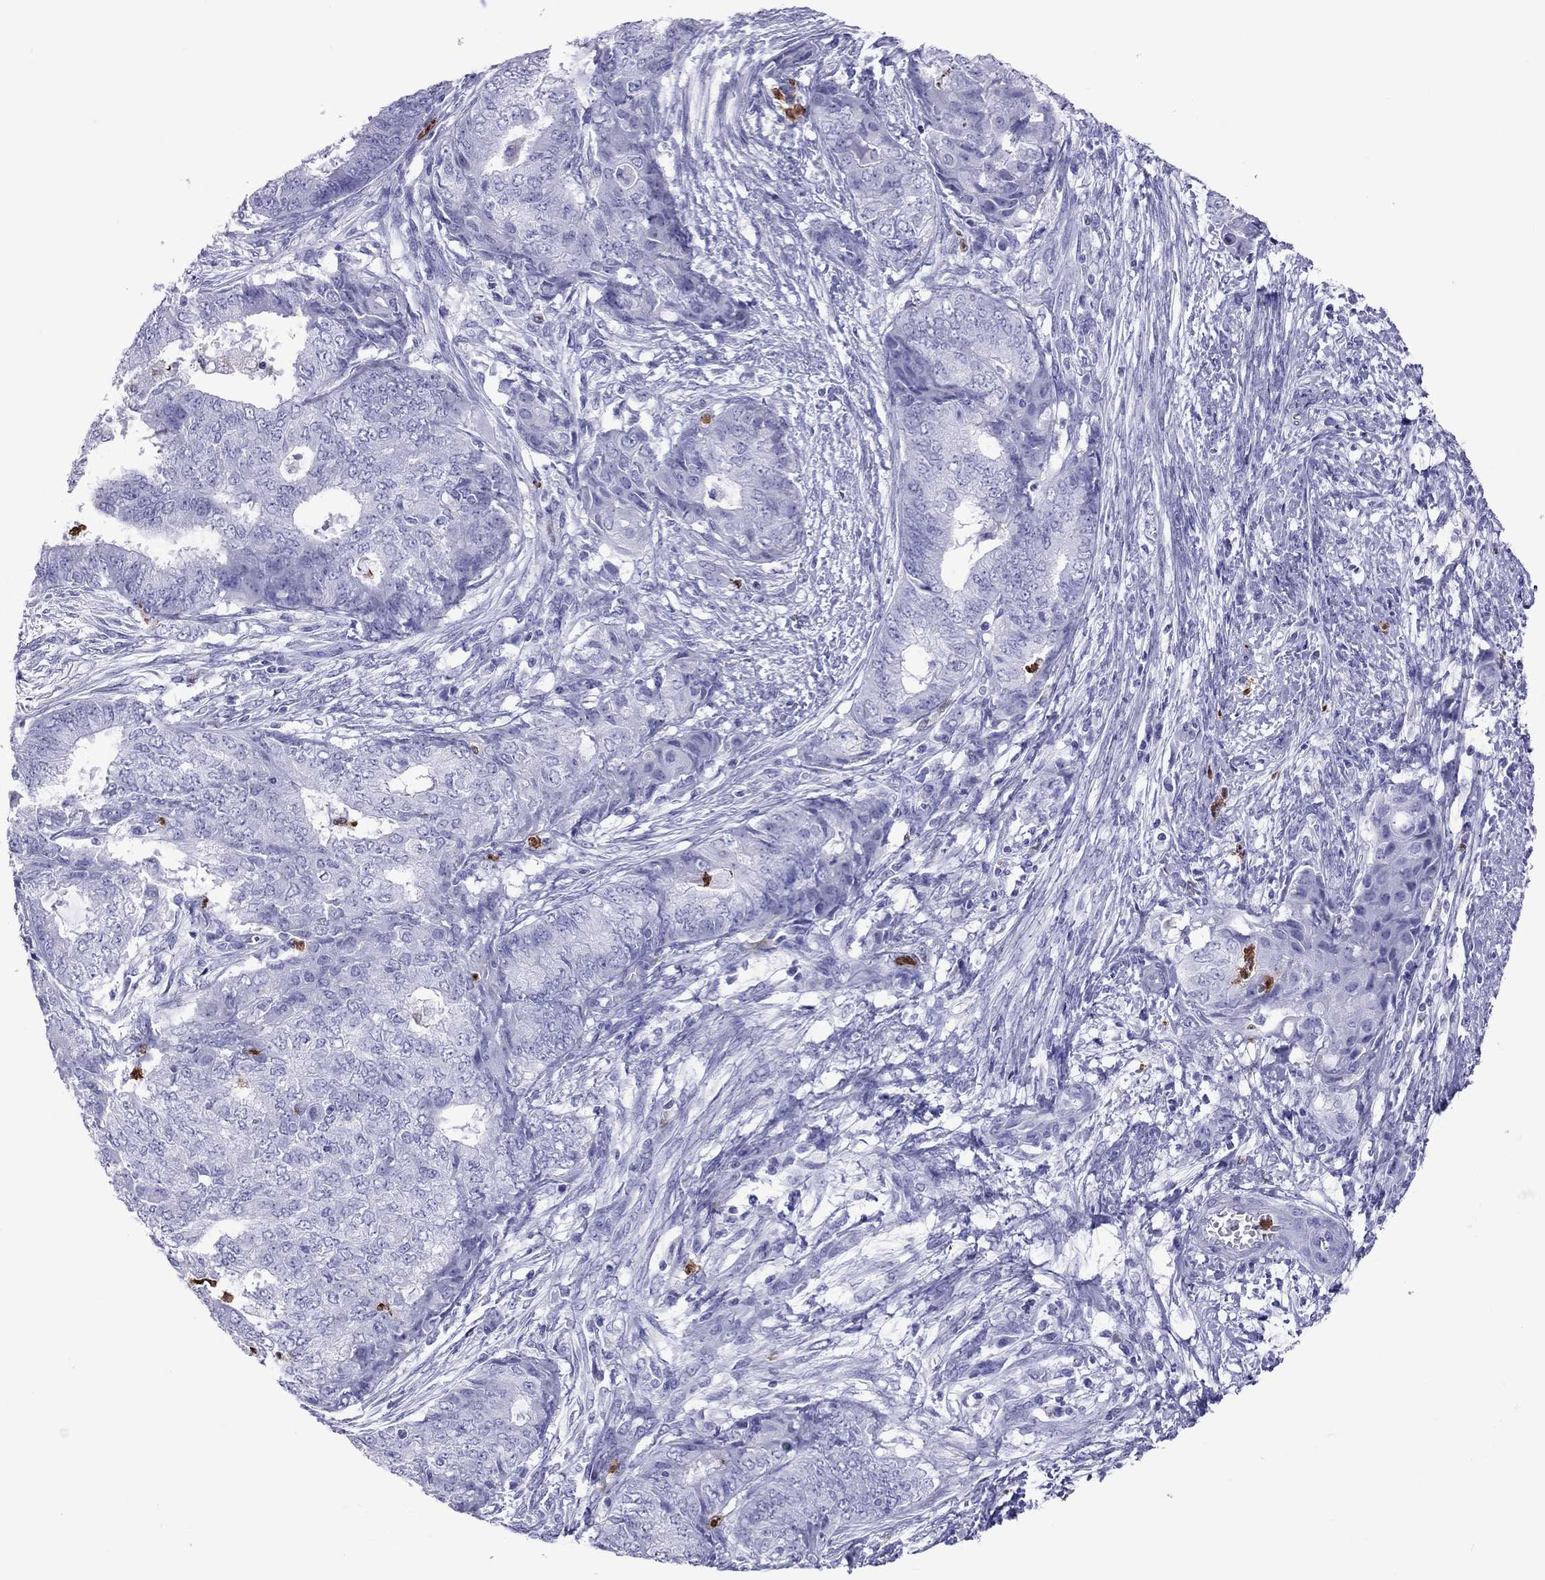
{"staining": {"intensity": "negative", "quantity": "none", "location": "none"}, "tissue": "endometrial cancer", "cell_type": "Tumor cells", "image_type": "cancer", "snomed": [{"axis": "morphology", "description": "Adenocarcinoma, NOS"}, {"axis": "topography", "description": "Endometrium"}], "caption": "IHC histopathology image of endometrial cancer stained for a protein (brown), which displays no expression in tumor cells. (Brightfield microscopy of DAB immunohistochemistry at high magnification).", "gene": "SLAMF1", "patient": {"sex": "female", "age": 62}}